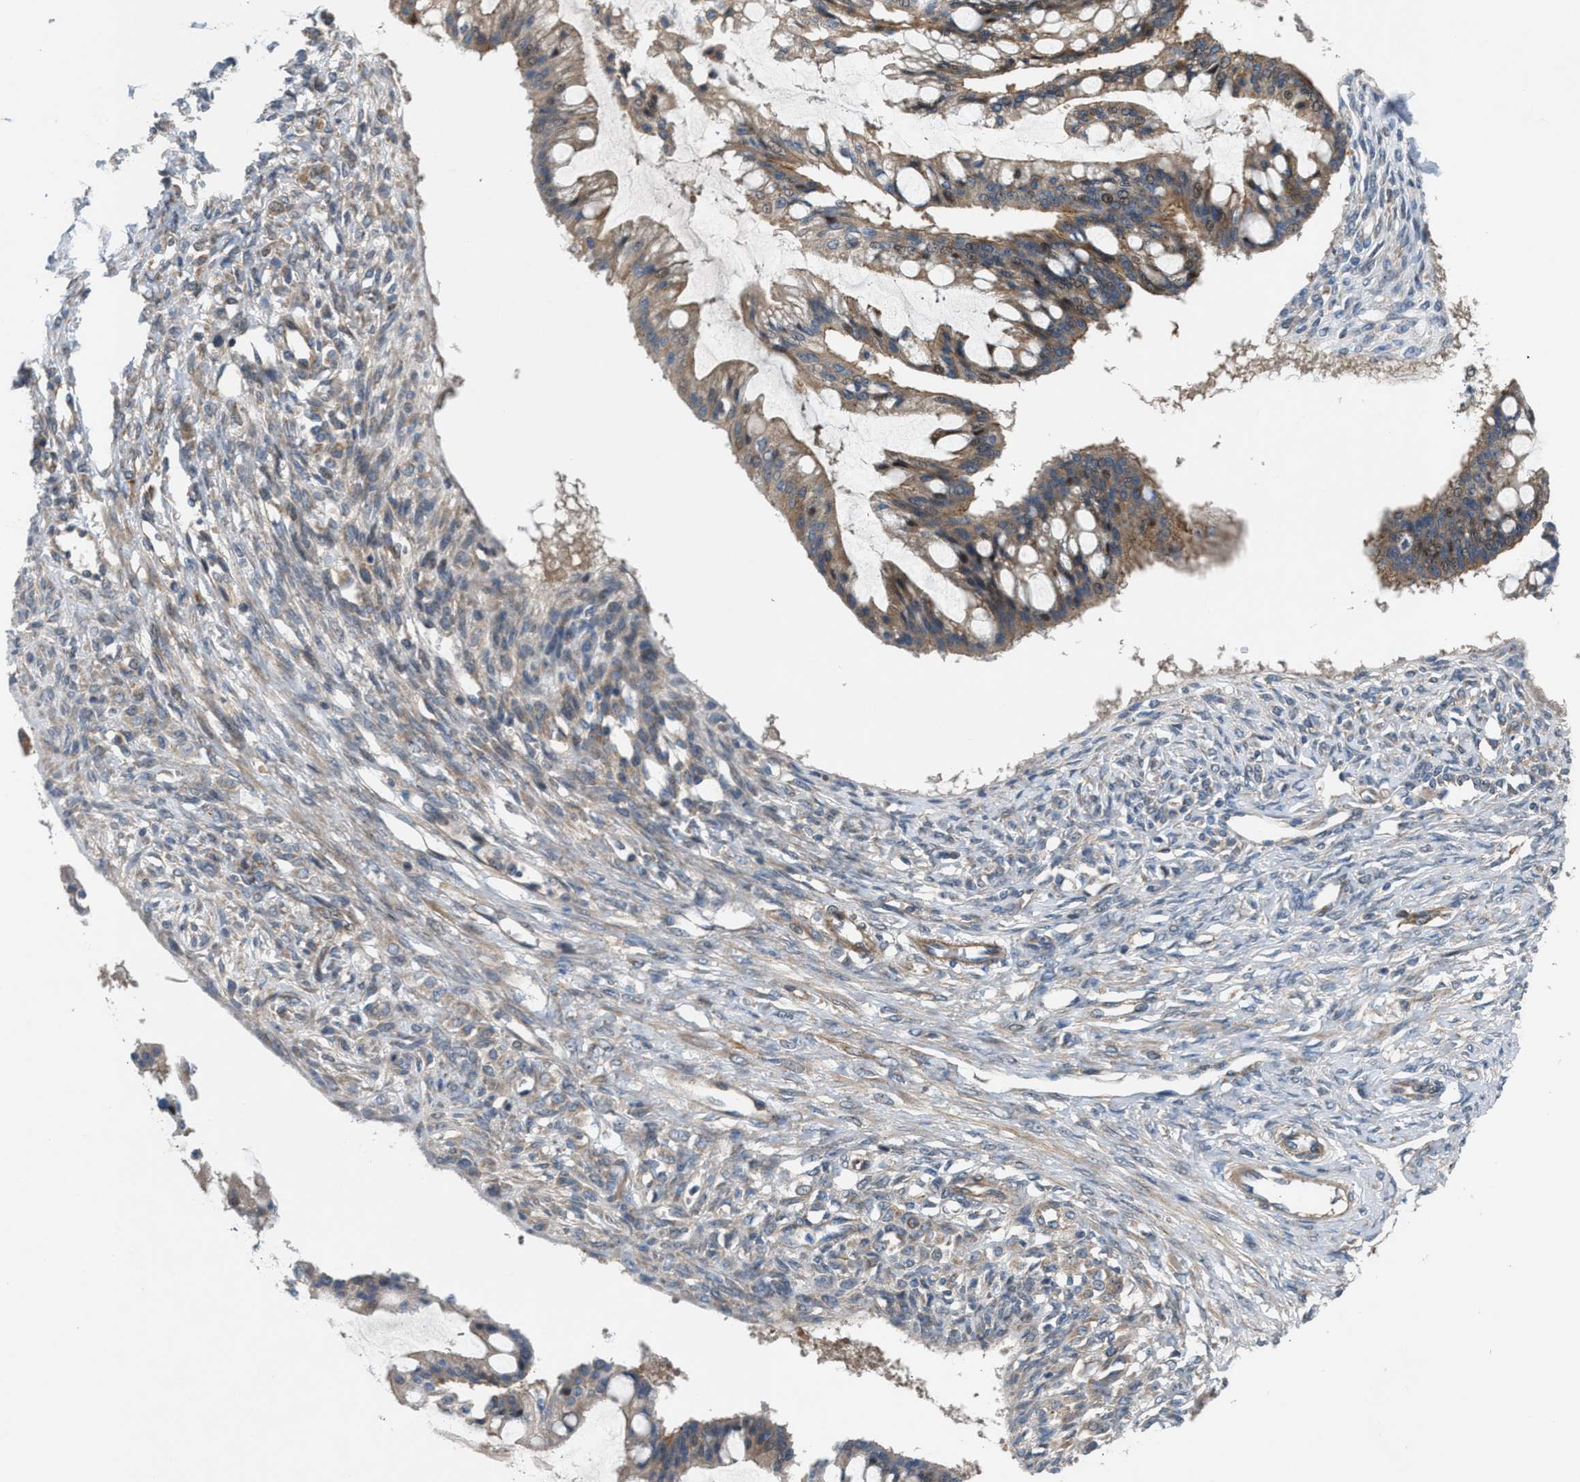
{"staining": {"intensity": "weak", "quantity": ">75%", "location": "cytoplasmic/membranous"}, "tissue": "ovarian cancer", "cell_type": "Tumor cells", "image_type": "cancer", "snomed": [{"axis": "morphology", "description": "Cystadenocarcinoma, mucinous, NOS"}, {"axis": "topography", "description": "Ovary"}], "caption": "This is an image of IHC staining of ovarian cancer (mucinous cystadenocarcinoma), which shows weak staining in the cytoplasmic/membranous of tumor cells.", "gene": "CYB5D1", "patient": {"sex": "female", "age": 73}}